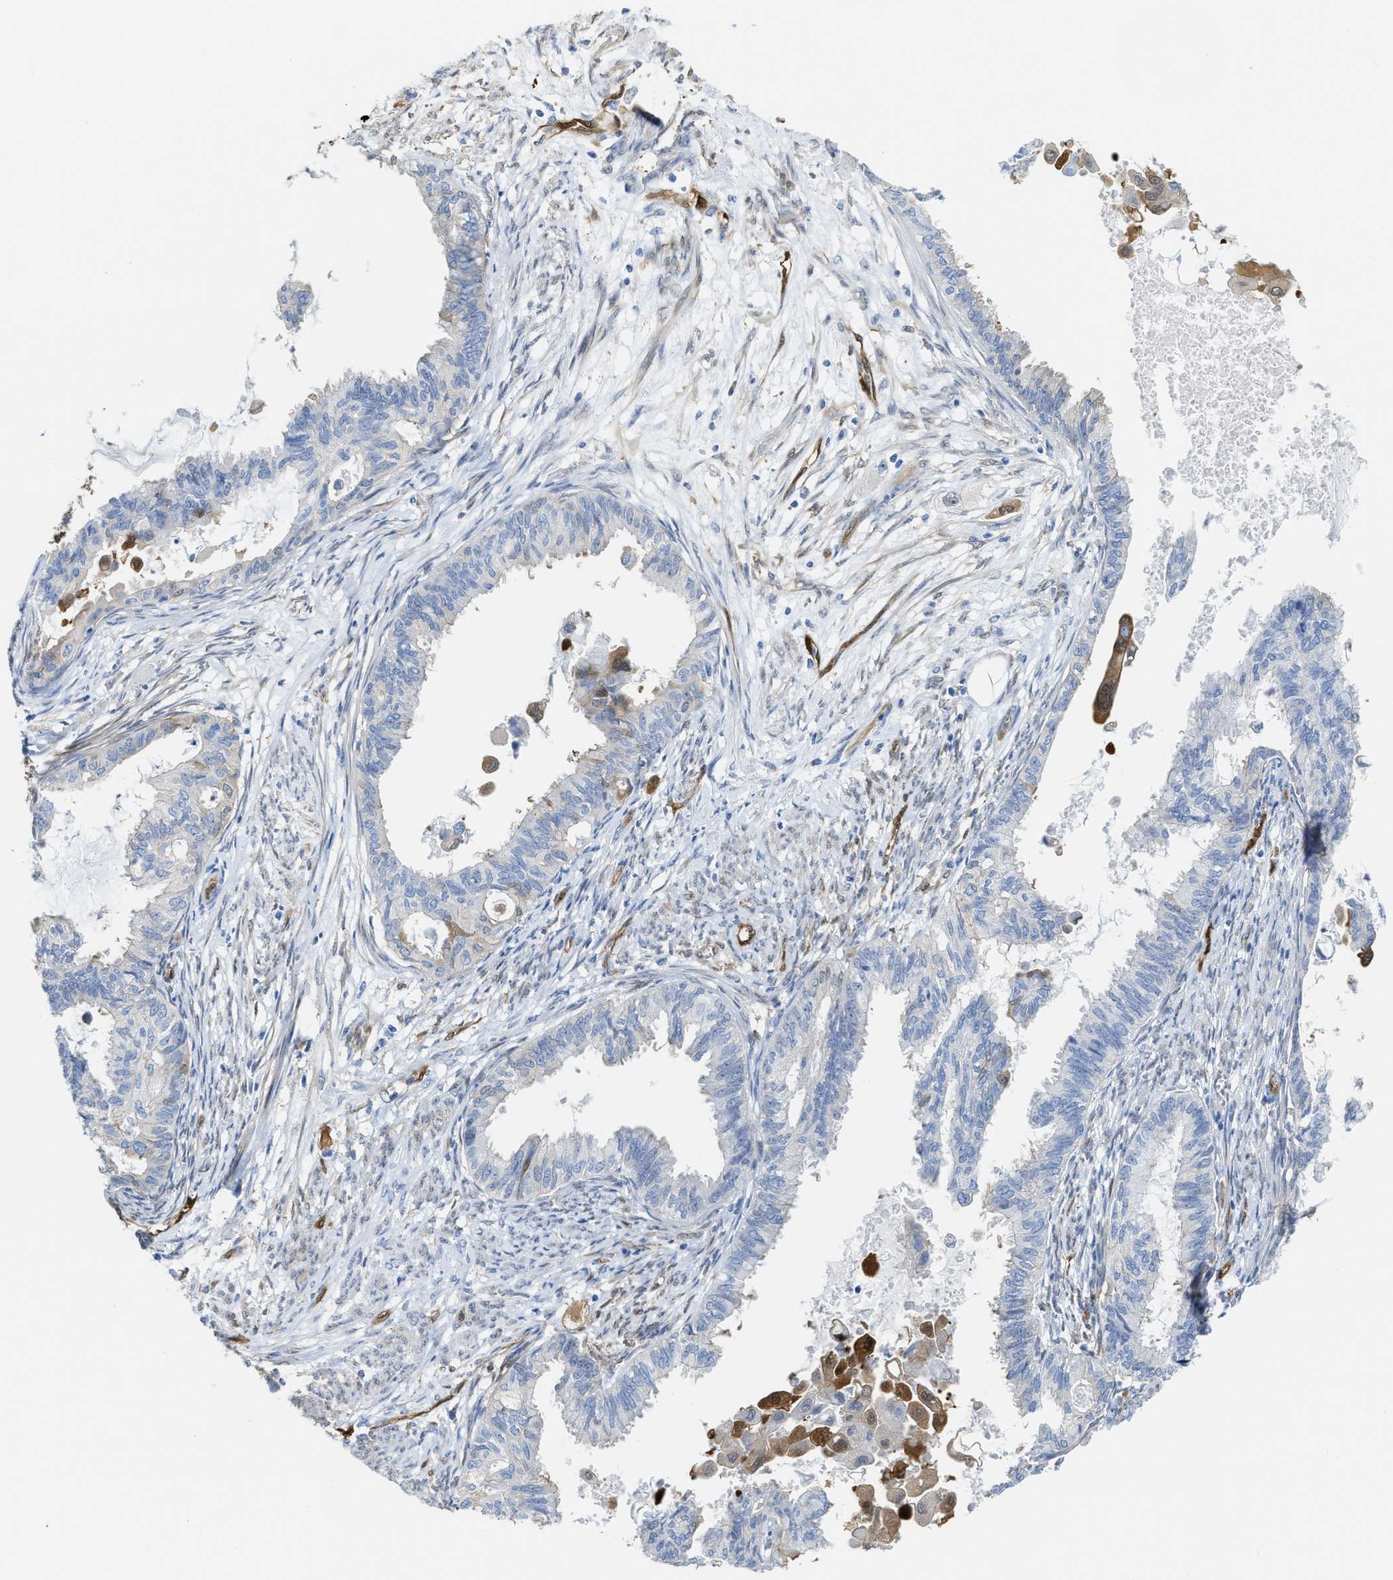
{"staining": {"intensity": "negative", "quantity": "none", "location": "none"}, "tissue": "cervical cancer", "cell_type": "Tumor cells", "image_type": "cancer", "snomed": [{"axis": "morphology", "description": "Normal tissue, NOS"}, {"axis": "morphology", "description": "Adenocarcinoma, NOS"}, {"axis": "topography", "description": "Cervix"}, {"axis": "topography", "description": "Endometrium"}], "caption": "Immunohistochemistry of cervical cancer (adenocarcinoma) demonstrates no positivity in tumor cells.", "gene": "ASS1", "patient": {"sex": "female", "age": 86}}